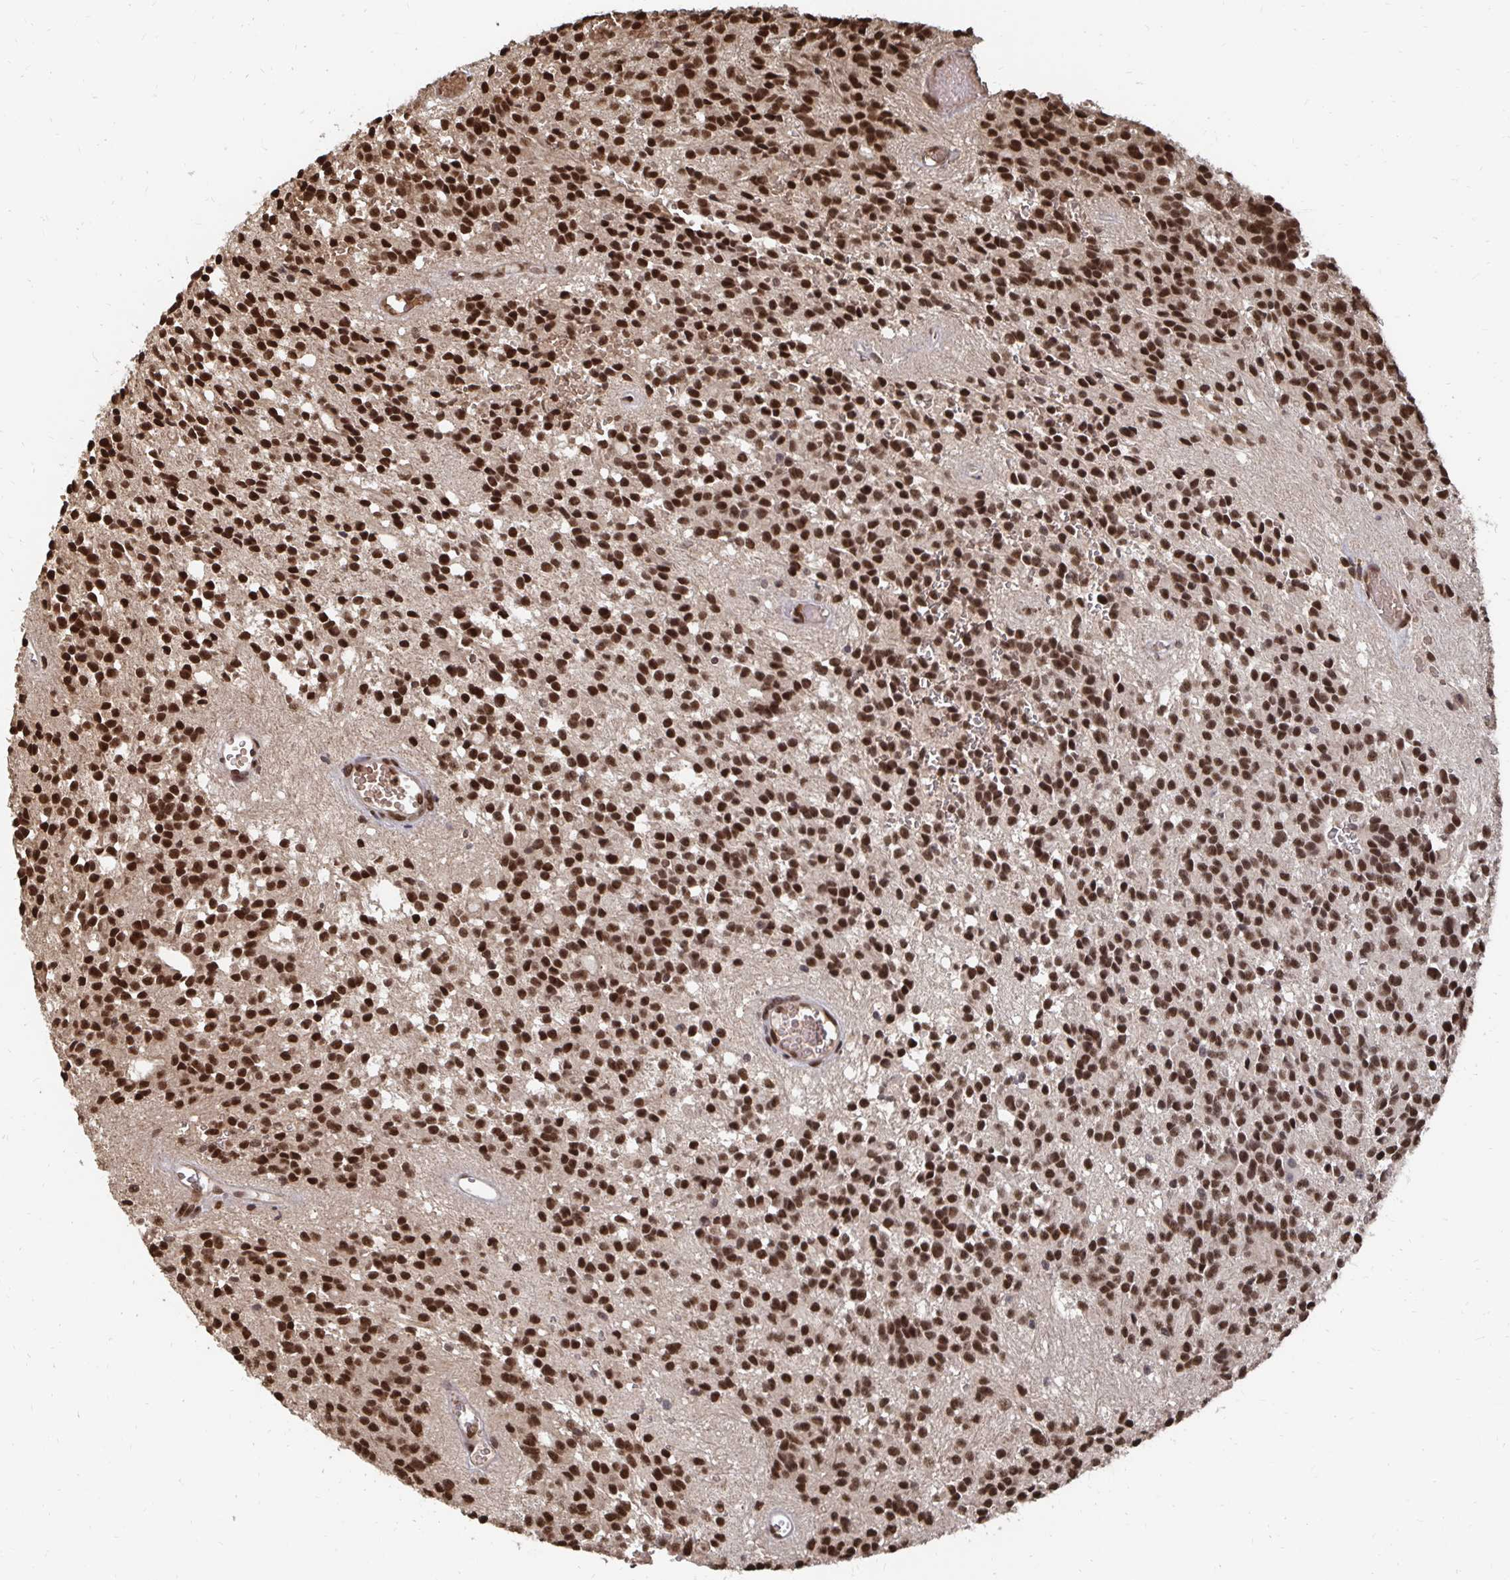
{"staining": {"intensity": "strong", "quantity": ">75%", "location": "nuclear"}, "tissue": "glioma", "cell_type": "Tumor cells", "image_type": "cancer", "snomed": [{"axis": "morphology", "description": "Glioma, malignant, Low grade"}, {"axis": "topography", "description": "Brain"}], "caption": "Tumor cells show high levels of strong nuclear expression in approximately >75% of cells in human glioma. (IHC, brightfield microscopy, high magnification).", "gene": "GTF3C6", "patient": {"sex": "male", "age": 31}}